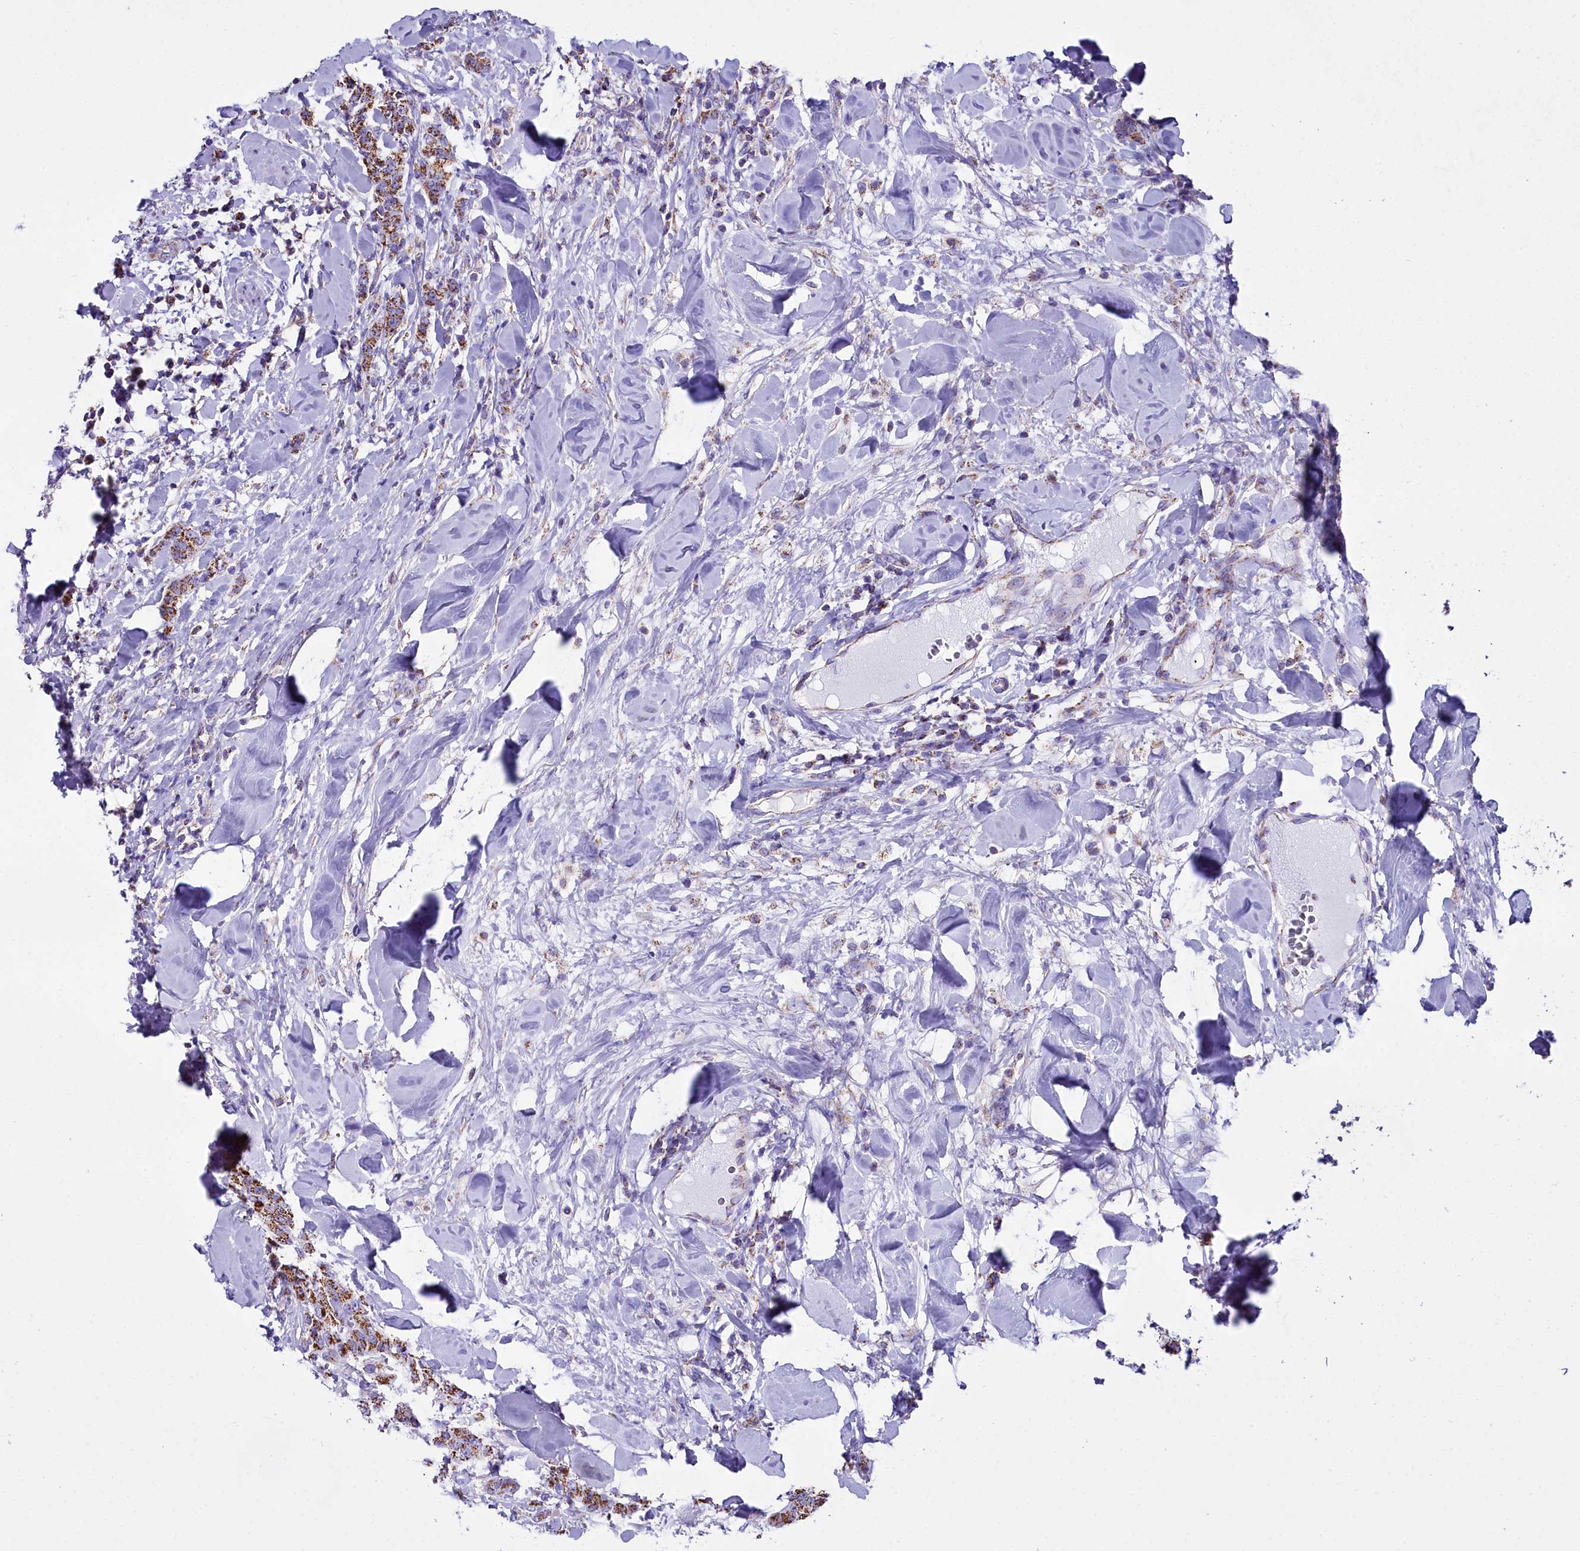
{"staining": {"intensity": "moderate", "quantity": ">75%", "location": "cytoplasmic/membranous"}, "tissue": "breast cancer", "cell_type": "Tumor cells", "image_type": "cancer", "snomed": [{"axis": "morphology", "description": "Duct carcinoma"}, {"axis": "topography", "description": "Breast"}], "caption": "Immunohistochemical staining of breast infiltrating ductal carcinoma shows moderate cytoplasmic/membranous protein staining in approximately >75% of tumor cells.", "gene": "WDFY3", "patient": {"sex": "female", "age": 40}}